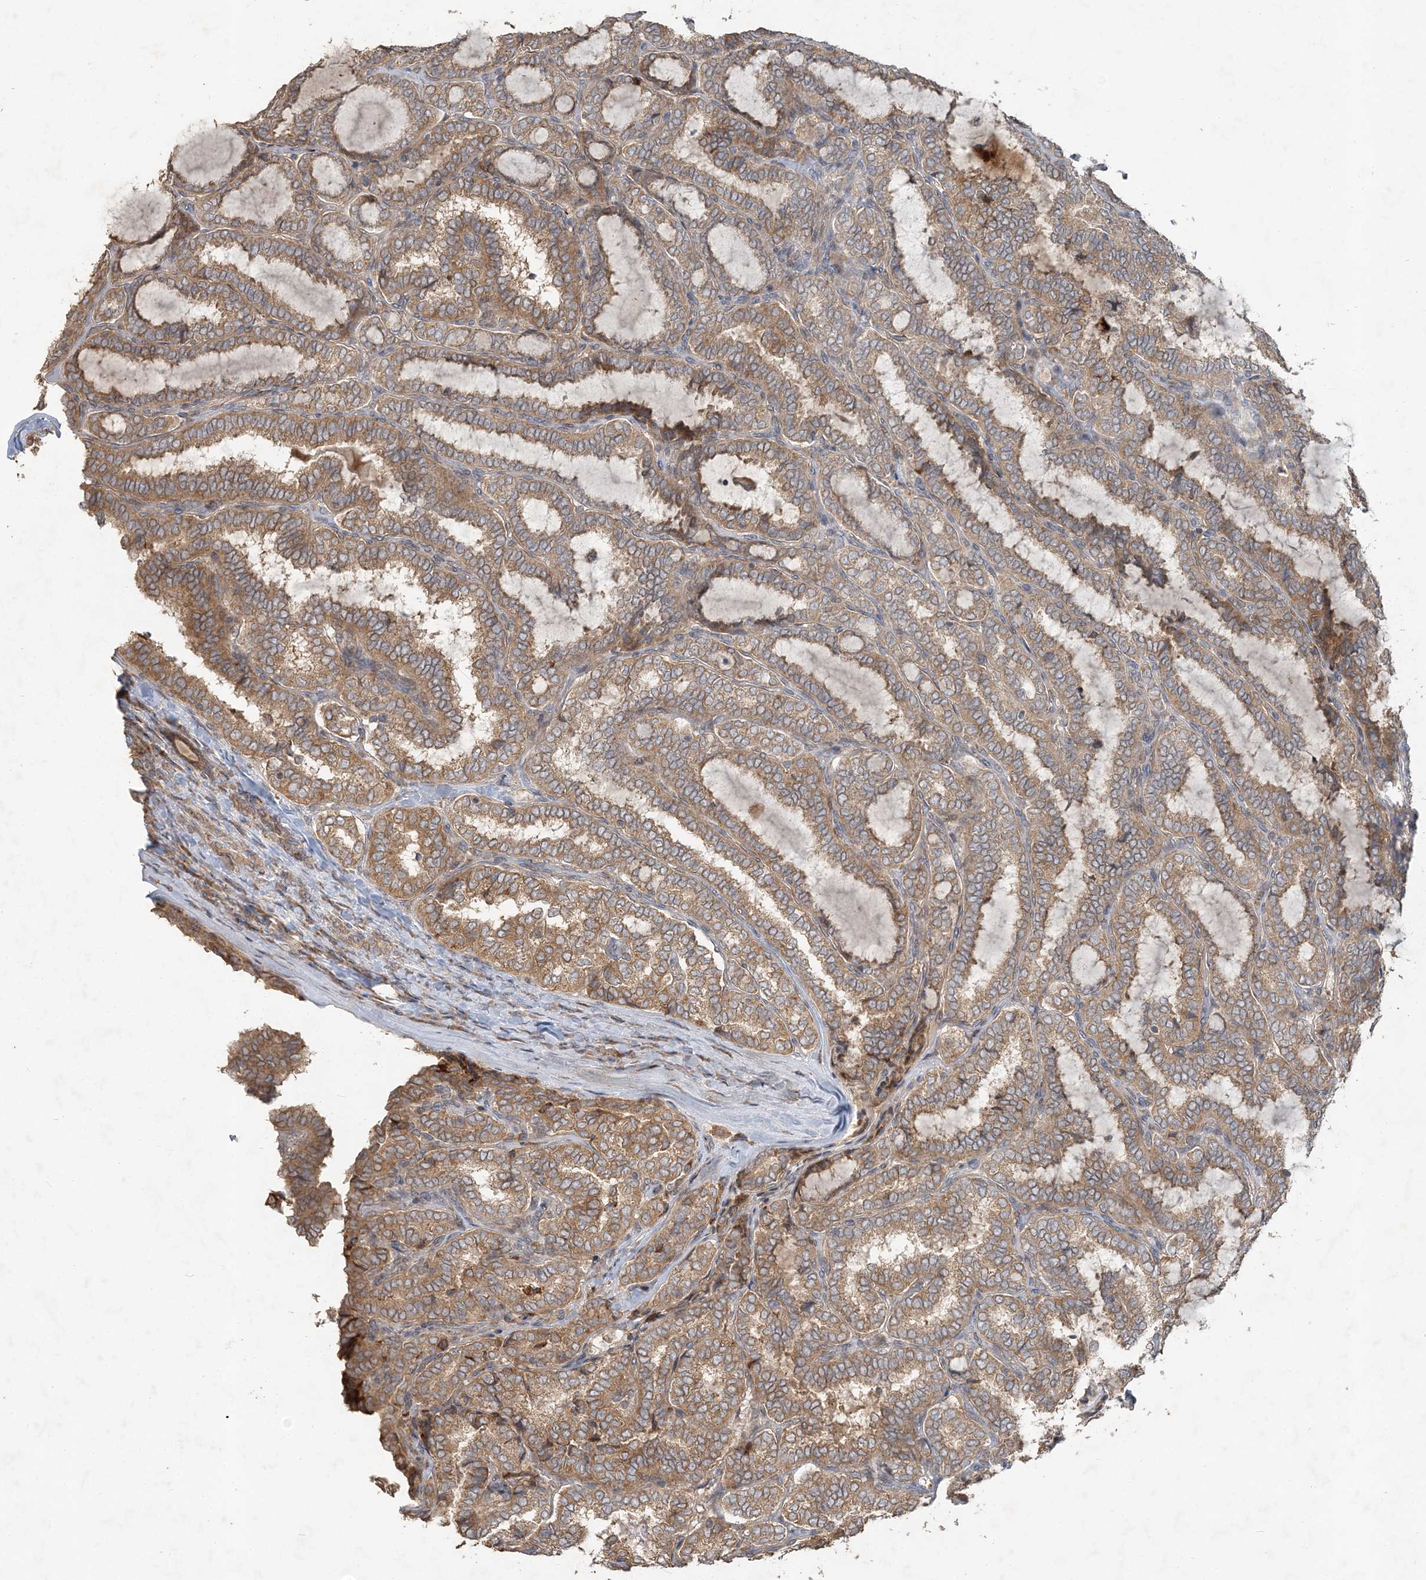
{"staining": {"intensity": "moderate", "quantity": ">75%", "location": "cytoplasmic/membranous"}, "tissue": "thyroid cancer", "cell_type": "Tumor cells", "image_type": "cancer", "snomed": [{"axis": "morphology", "description": "Normal tissue, NOS"}, {"axis": "morphology", "description": "Papillary adenocarcinoma, NOS"}, {"axis": "topography", "description": "Thyroid gland"}], "caption": "Immunohistochemical staining of human thyroid cancer (papillary adenocarcinoma) exhibits moderate cytoplasmic/membranous protein expression in approximately >75% of tumor cells. (IHC, brightfield microscopy, high magnification).", "gene": "RAB14", "patient": {"sex": "female", "age": 30}}